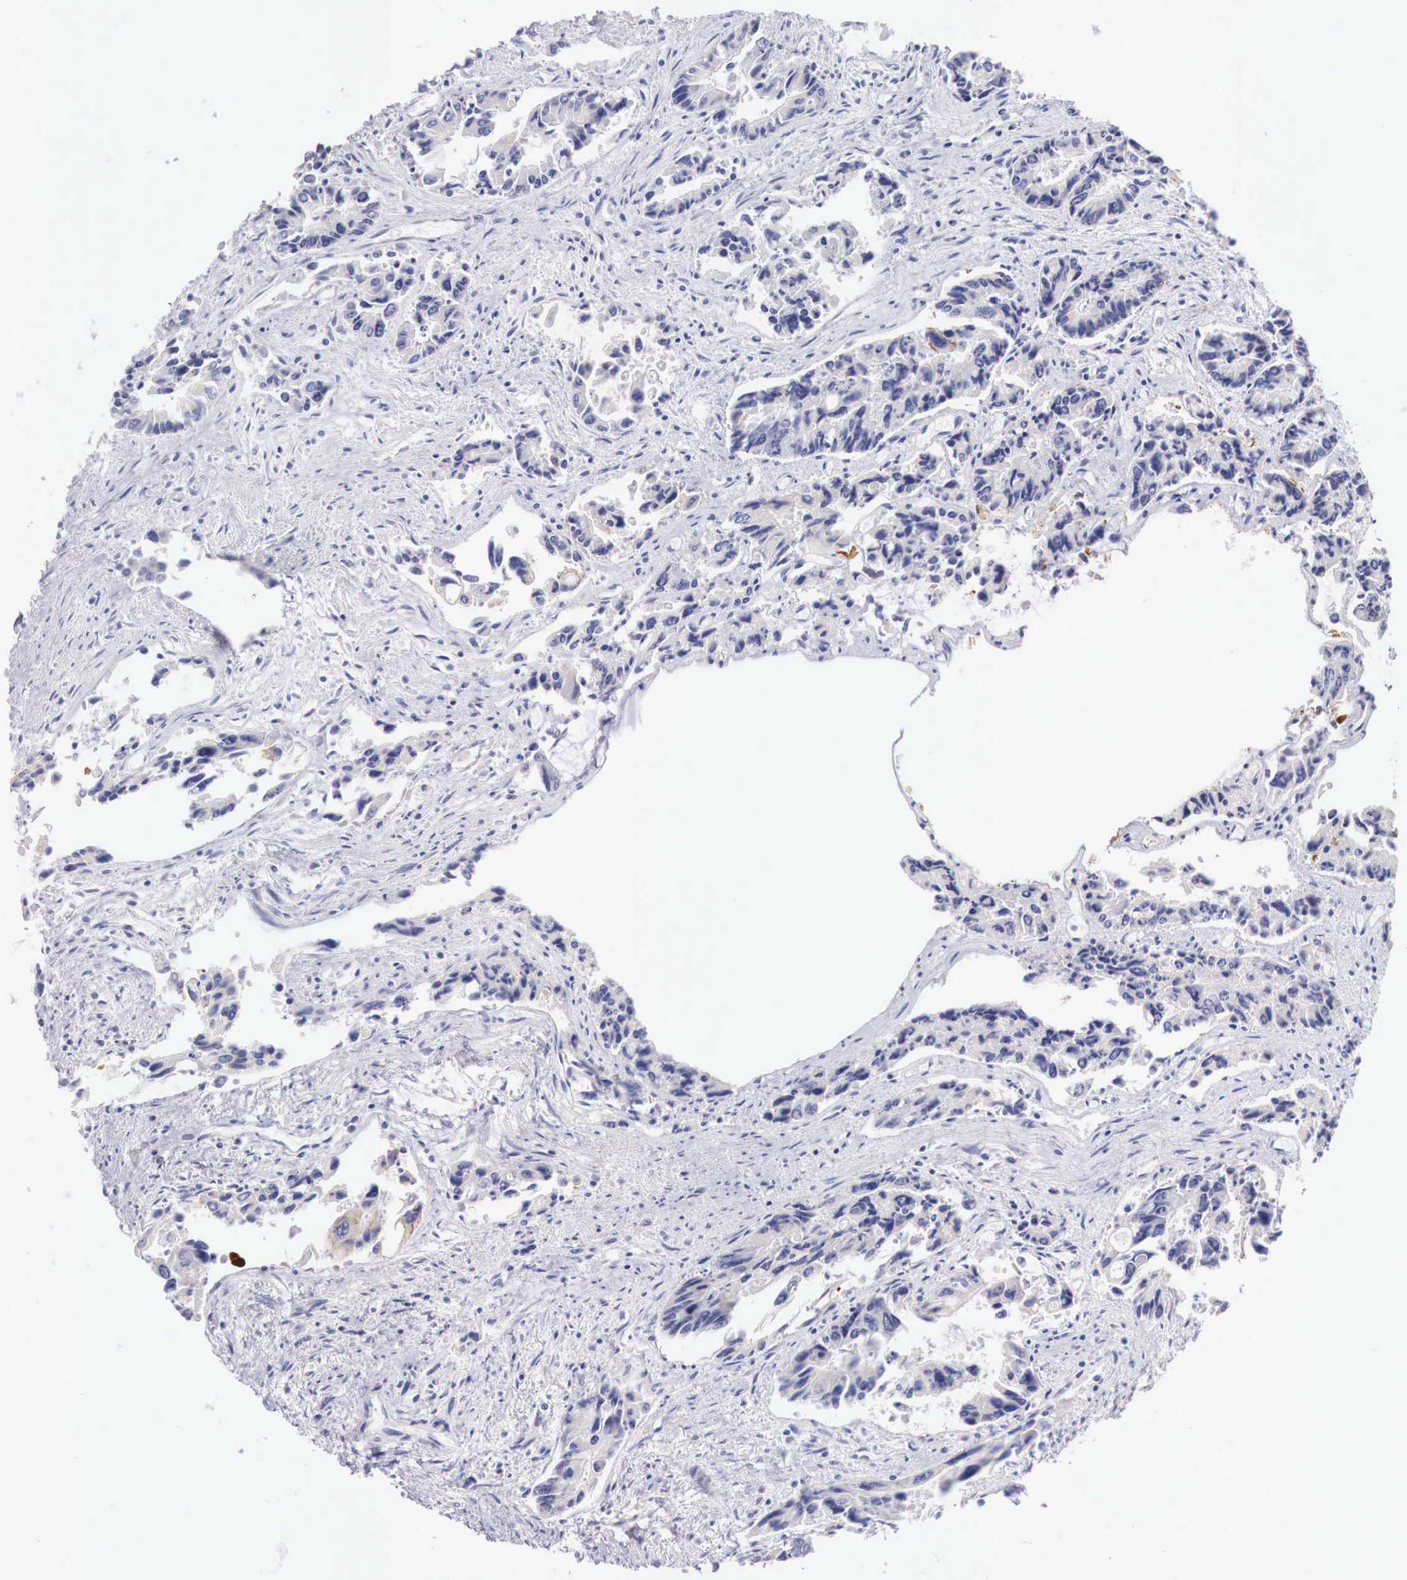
{"staining": {"intensity": "negative", "quantity": "none", "location": "none"}, "tissue": "colorectal cancer", "cell_type": "Tumor cells", "image_type": "cancer", "snomed": [{"axis": "morphology", "description": "Adenocarcinoma, NOS"}, {"axis": "topography", "description": "Rectum"}], "caption": "This is a histopathology image of IHC staining of colorectal cancer, which shows no expression in tumor cells.", "gene": "ITIH6", "patient": {"sex": "male", "age": 76}}